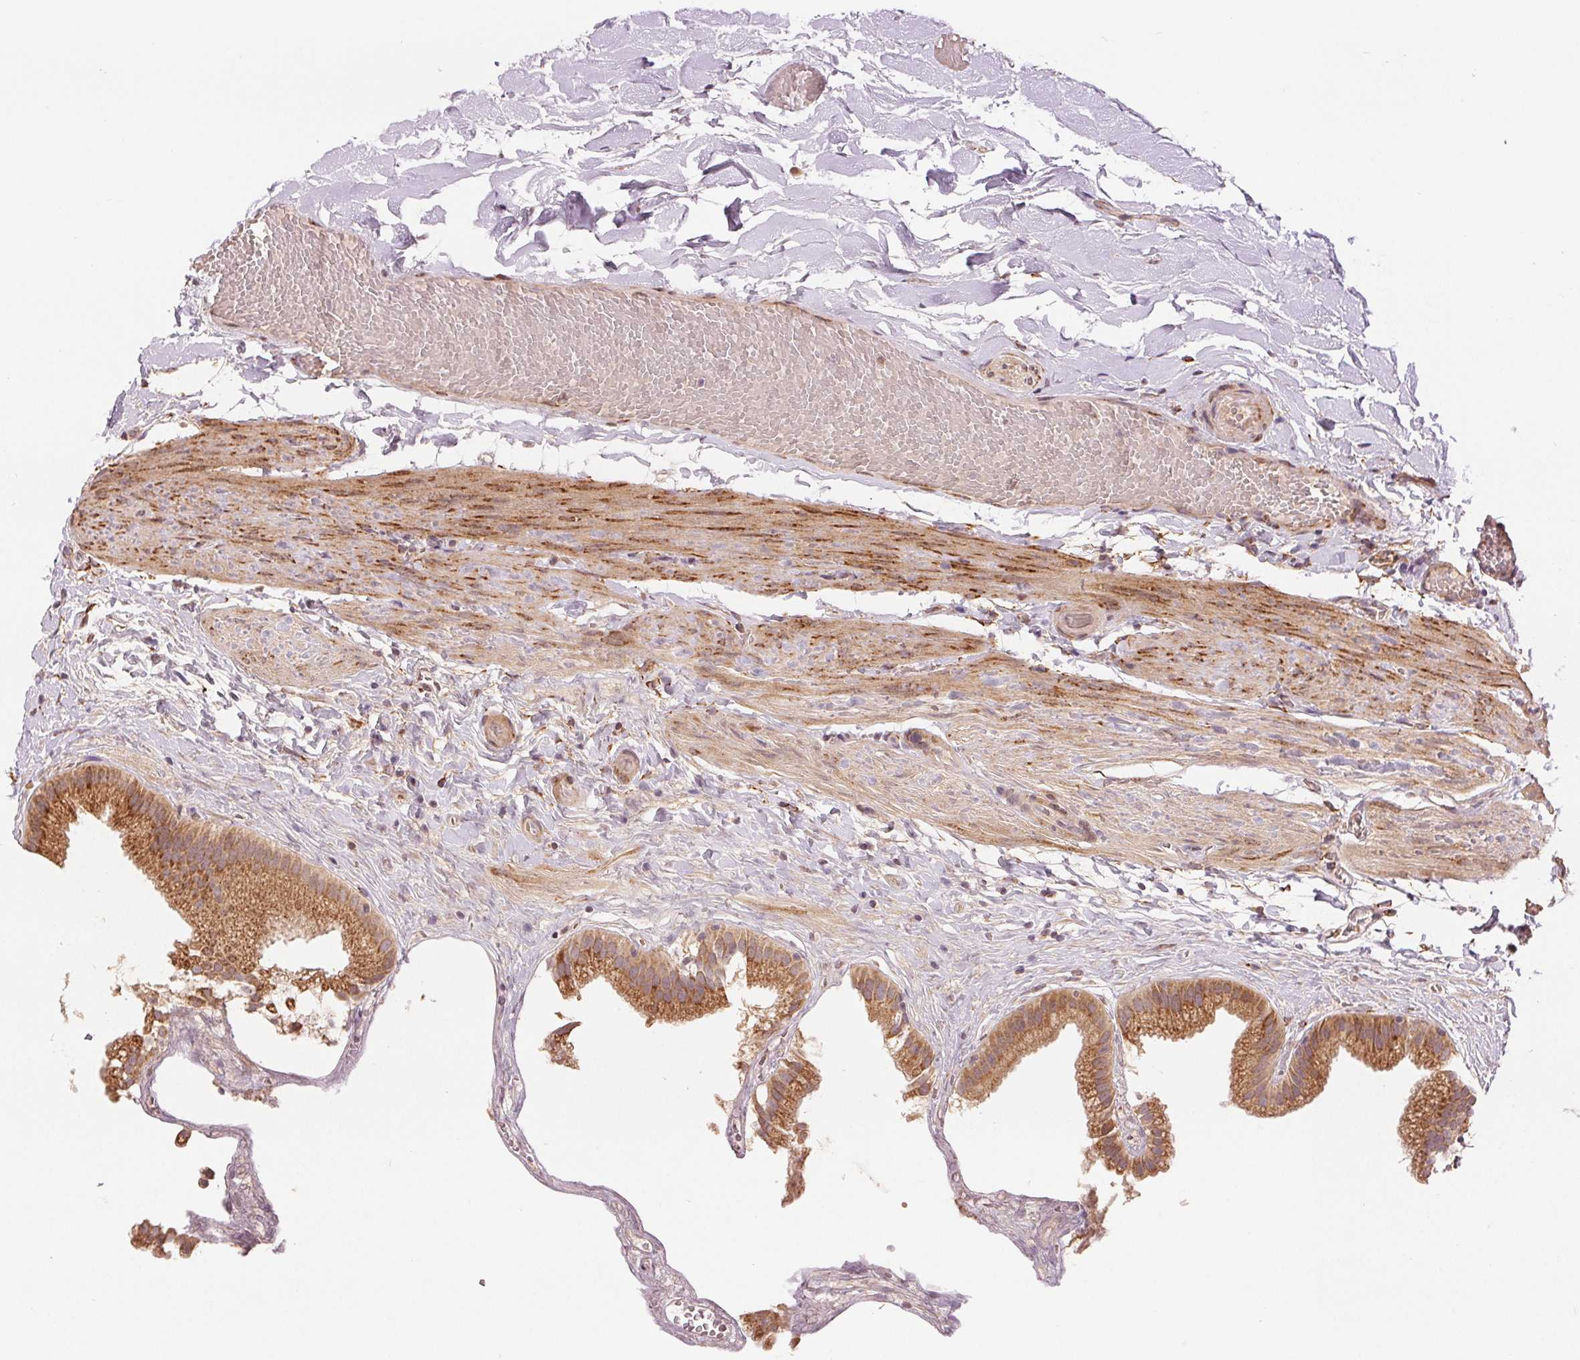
{"staining": {"intensity": "moderate", "quantity": ">75%", "location": "cytoplasmic/membranous"}, "tissue": "gallbladder", "cell_type": "Glandular cells", "image_type": "normal", "snomed": [{"axis": "morphology", "description": "Normal tissue, NOS"}, {"axis": "topography", "description": "Gallbladder"}], "caption": "Immunohistochemical staining of unremarkable gallbladder shows medium levels of moderate cytoplasmic/membranous positivity in approximately >75% of glandular cells. The protein is shown in brown color, while the nuclei are stained blue.", "gene": "SLC20A1", "patient": {"sex": "female", "age": 63}}